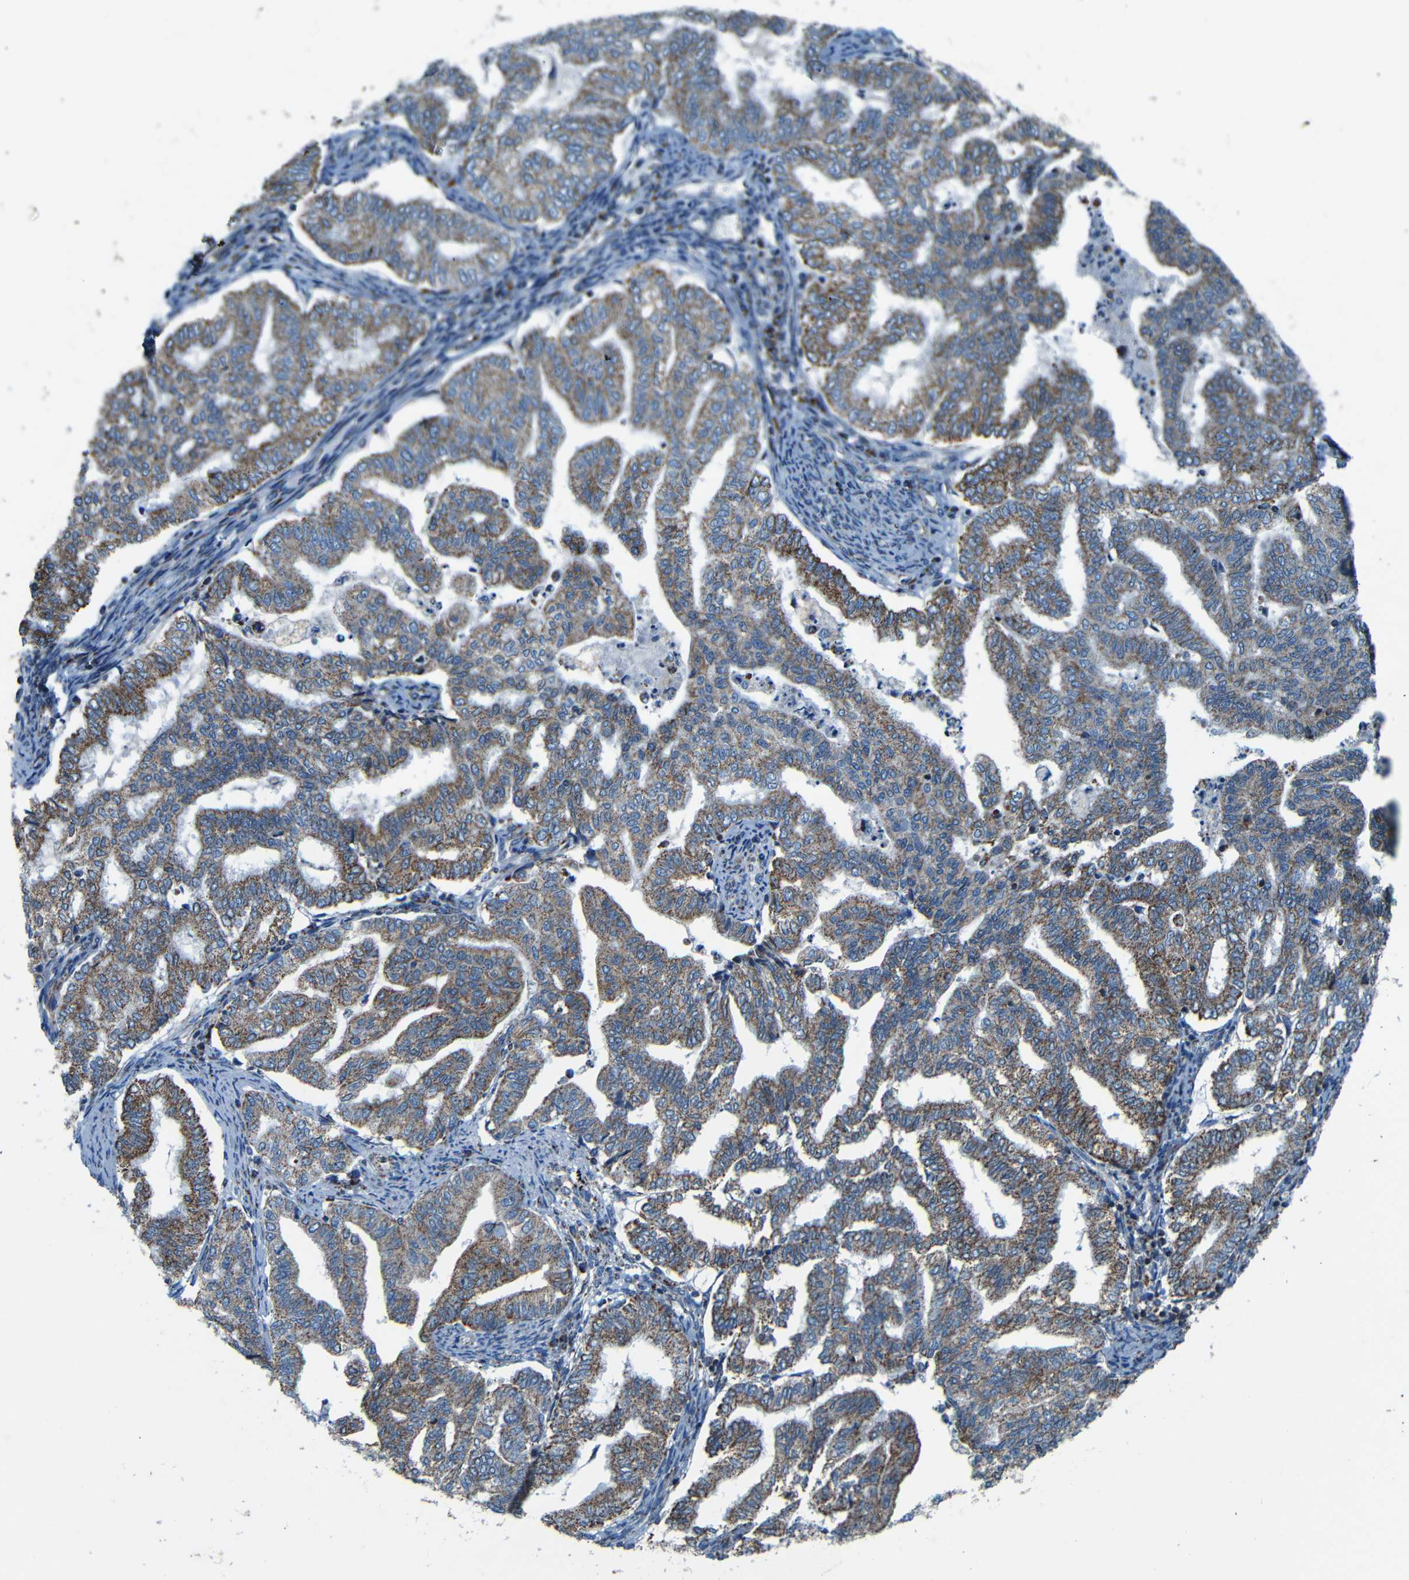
{"staining": {"intensity": "moderate", "quantity": ">75%", "location": "cytoplasmic/membranous"}, "tissue": "endometrial cancer", "cell_type": "Tumor cells", "image_type": "cancer", "snomed": [{"axis": "morphology", "description": "Adenocarcinoma, NOS"}, {"axis": "topography", "description": "Endometrium"}], "caption": "Tumor cells exhibit medium levels of moderate cytoplasmic/membranous expression in approximately >75% of cells in human endometrial adenocarcinoma. Nuclei are stained in blue.", "gene": "WSCD2", "patient": {"sex": "female", "age": 79}}